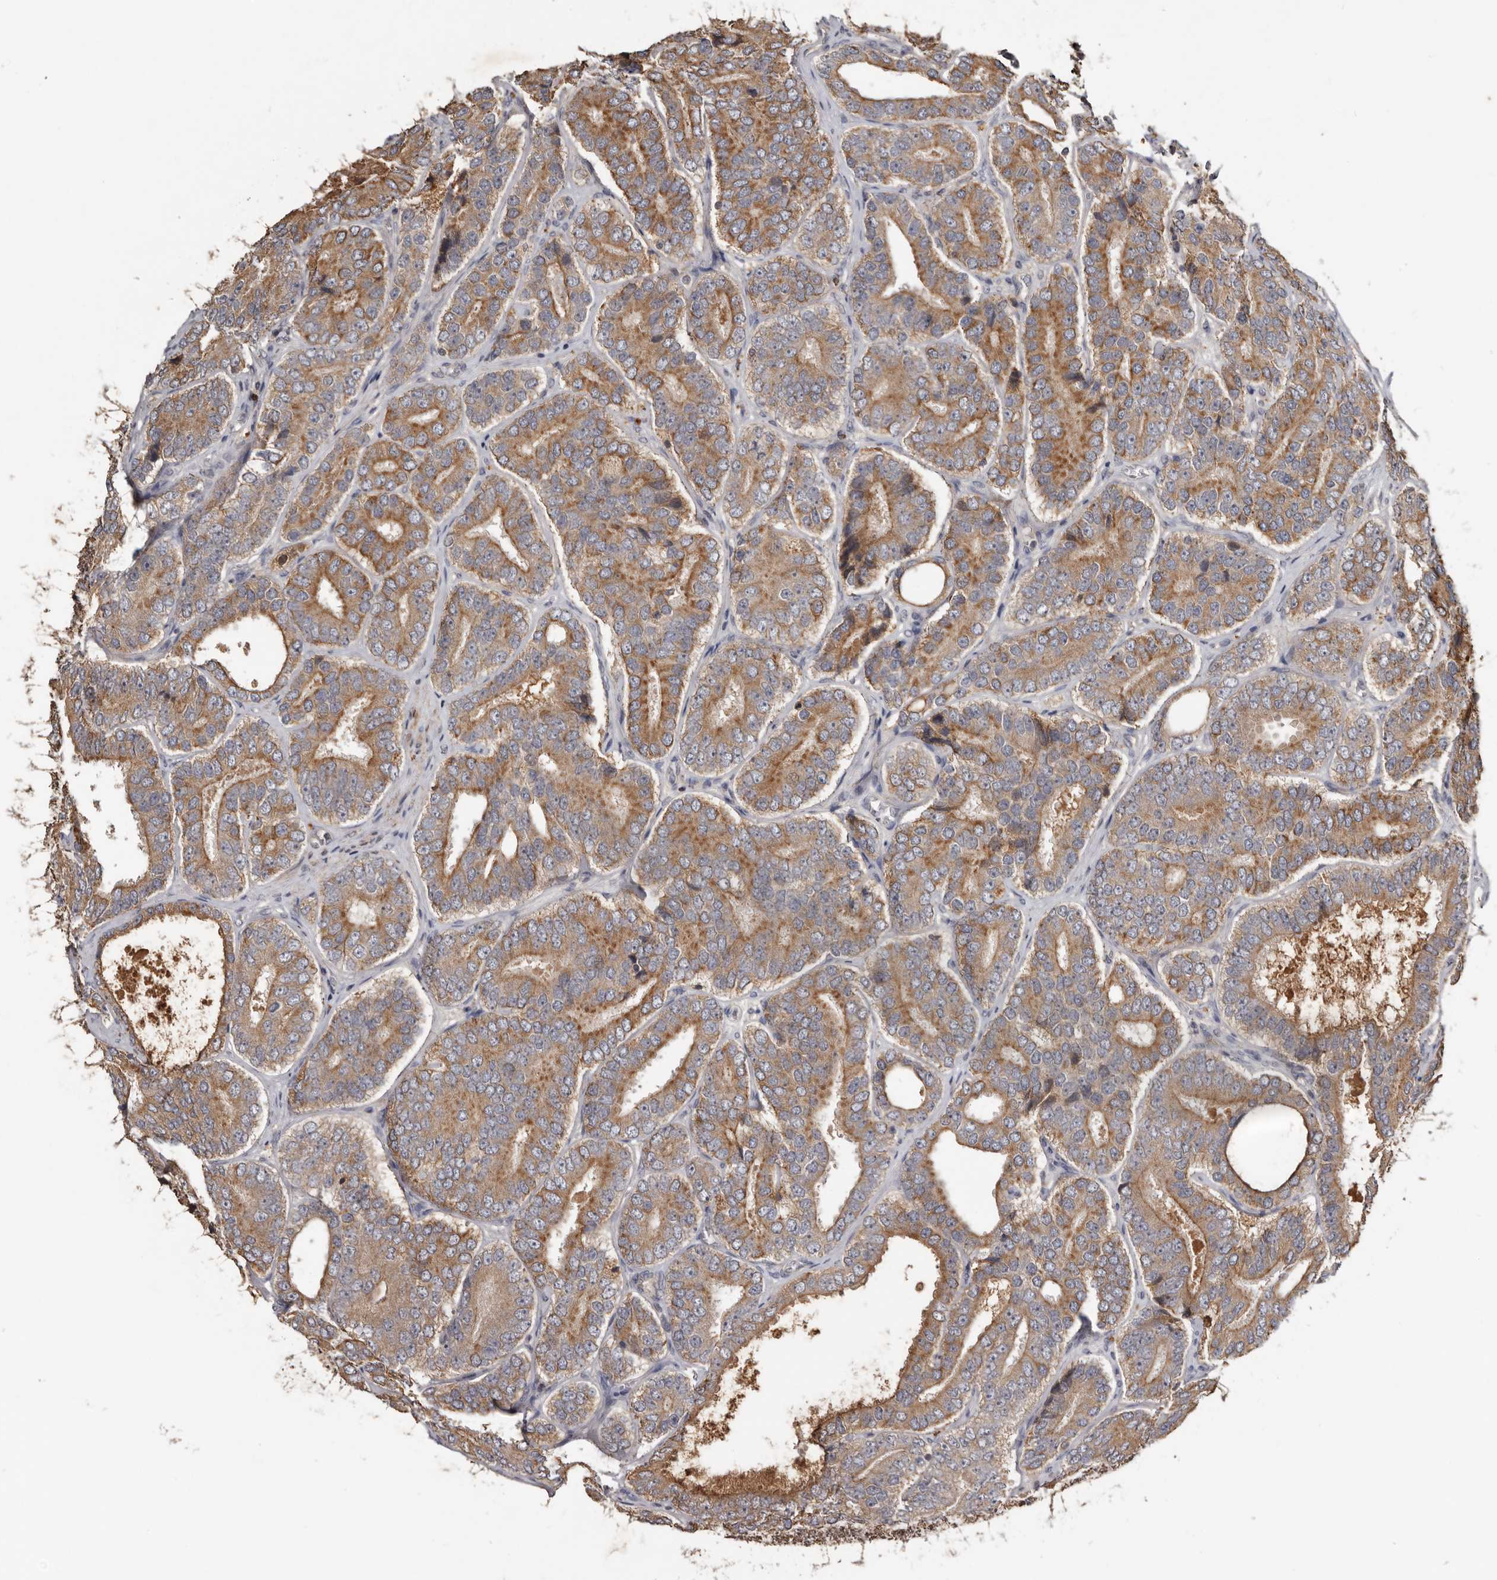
{"staining": {"intensity": "moderate", "quantity": ">75%", "location": "cytoplasmic/membranous"}, "tissue": "prostate cancer", "cell_type": "Tumor cells", "image_type": "cancer", "snomed": [{"axis": "morphology", "description": "Adenocarcinoma, High grade"}, {"axis": "topography", "description": "Prostate"}], "caption": "This is a histology image of immunohistochemistry (IHC) staining of prostate cancer (adenocarcinoma (high-grade)), which shows moderate positivity in the cytoplasmic/membranous of tumor cells.", "gene": "NMUR1", "patient": {"sex": "male", "age": 56}}